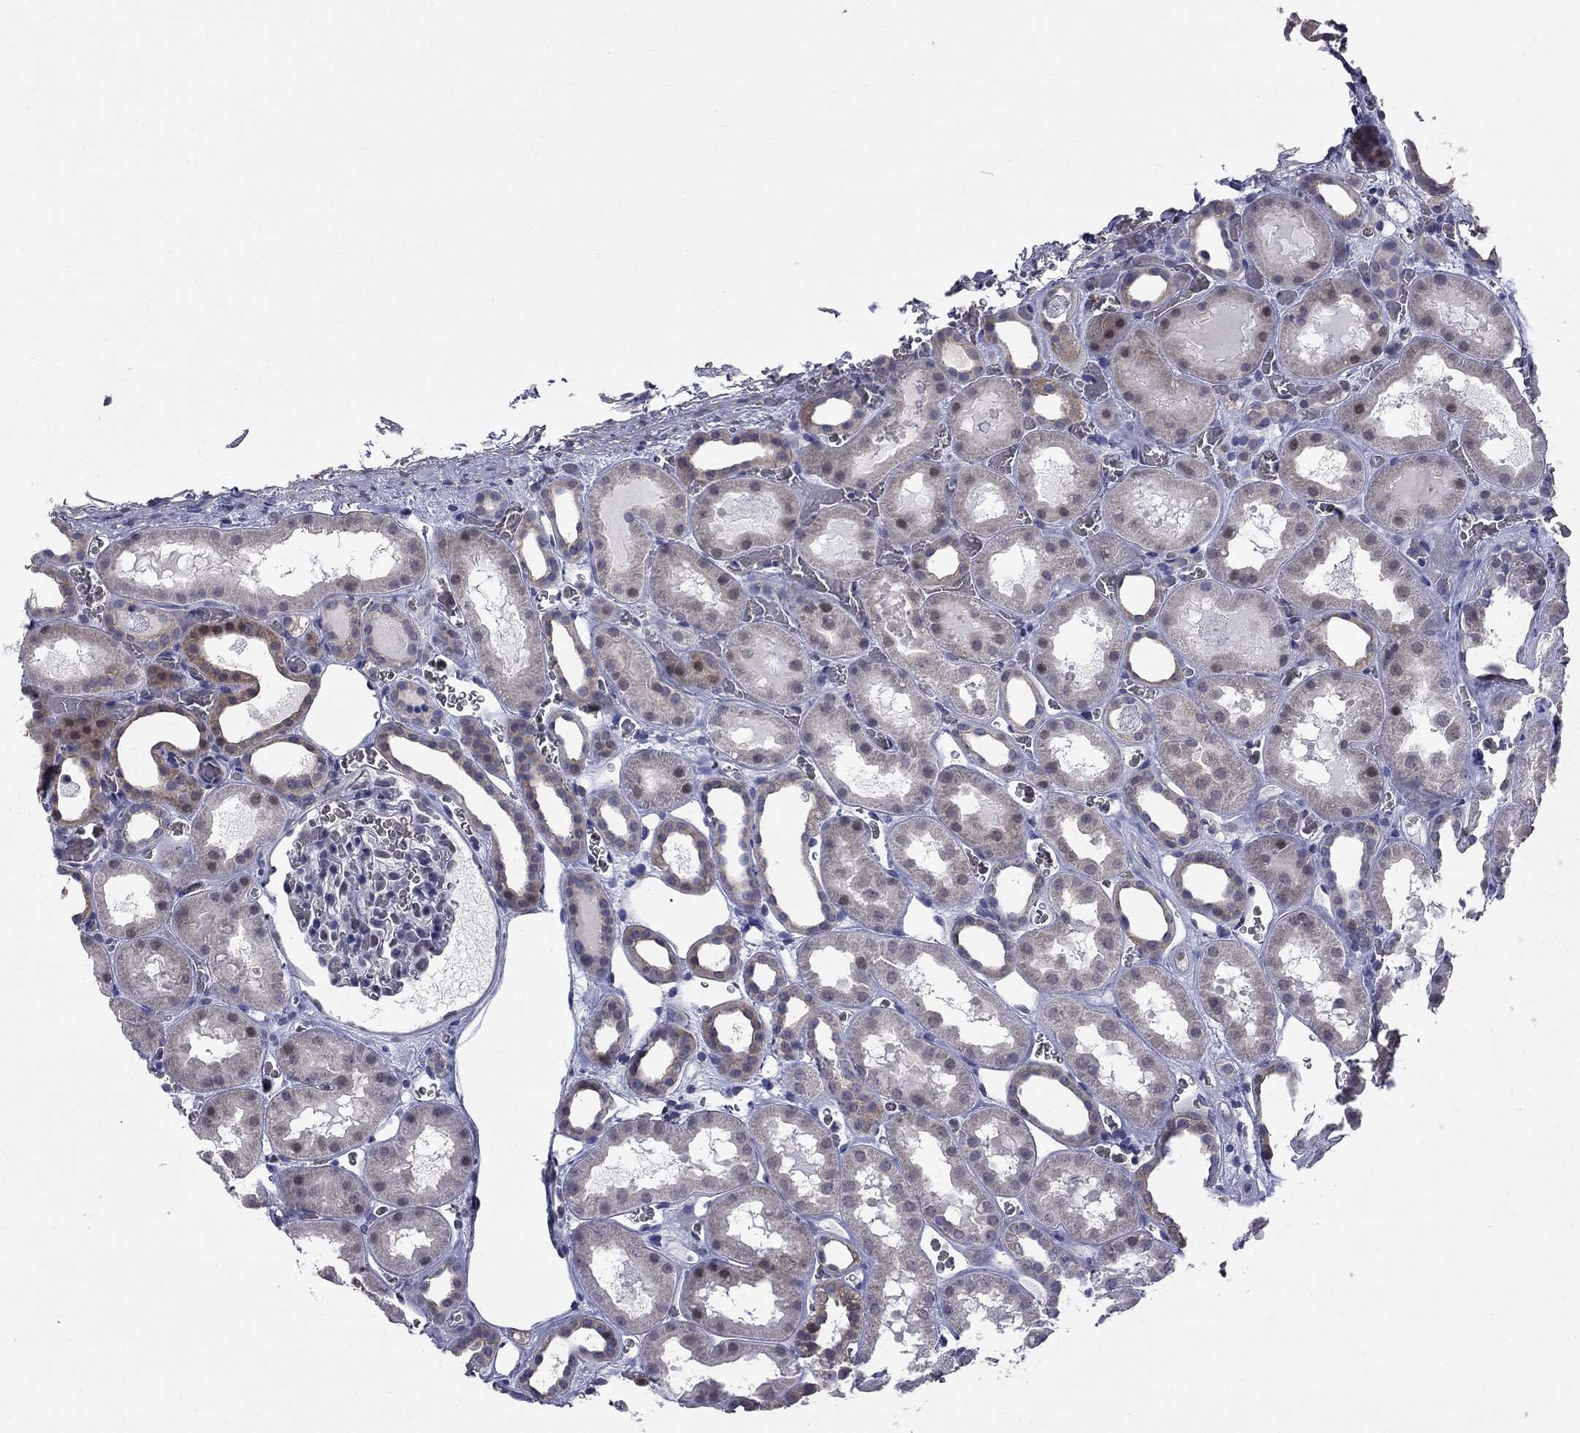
{"staining": {"intensity": "negative", "quantity": "none", "location": "none"}, "tissue": "kidney", "cell_type": "Cells in glomeruli", "image_type": "normal", "snomed": [{"axis": "morphology", "description": "Normal tissue, NOS"}, {"axis": "topography", "description": "Kidney"}], "caption": "Micrograph shows no significant protein expression in cells in glomeruli of normal kidney.", "gene": "HTR4", "patient": {"sex": "female", "age": 41}}